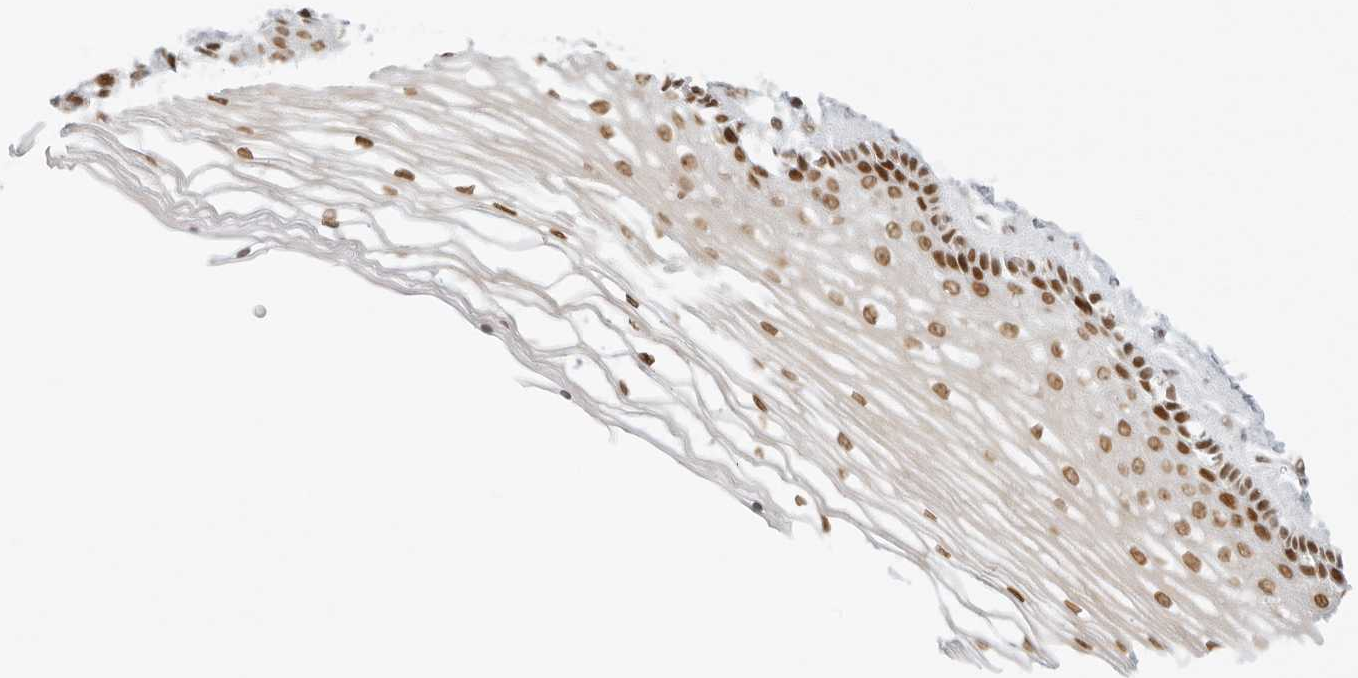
{"staining": {"intensity": "moderate", "quantity": ">75%", "location": "nuclear"}, "tissue": "vagina", "cell_type": "Squamous epithelial cells", "image_type": "normal", "snomed": [{"axis": "morphology", "description": "Normal tissue, NOS"}, {"axis": "topography", "description": "Vagina"}], "caption": "An immunohistochemistry (IHC) micrograph of benign tissue is shown. Protein staining in brown labels moderate nuclear positivity in vagina within squamous epithelial cells.", "gene": "RCC1", "patient": {"sex": "female", "age": 46}}